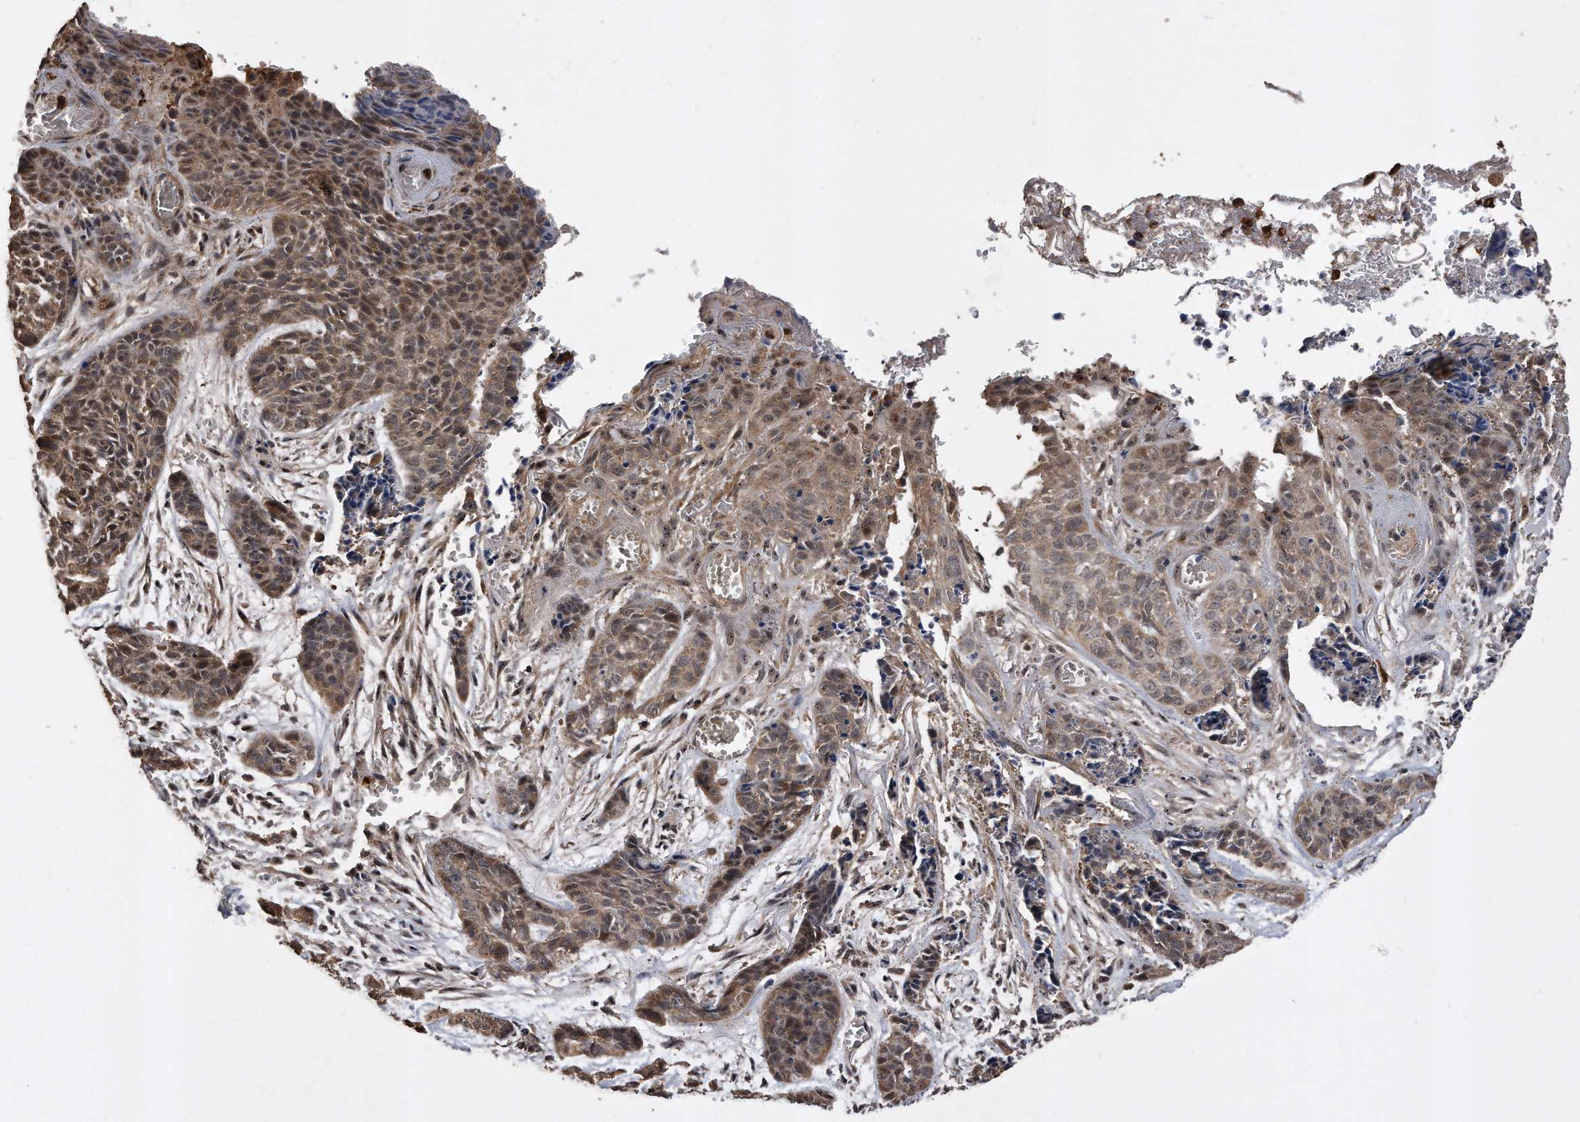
{"staining": {"intensity": "moderate", "quantity": ">75%", "location": "cytoplasmic/membranous,nuclear"}, "tissue": "skin cancer", "cell_type": "Tumor cells", "image_type": "cancer", "snomed": [{"axis": "morphology", "description": "Basal cell carcinoma"}, {"axis": "topography", "description": "Skin"}], "caption": "Skin cancer stained for a protein (brown) exhibits moderate cytoplasmic/membranous and nuclear positive expression in approximately >75% of tumor cells.", "gene": "PELO", "patient": {"sex": "female", "age": 64}}